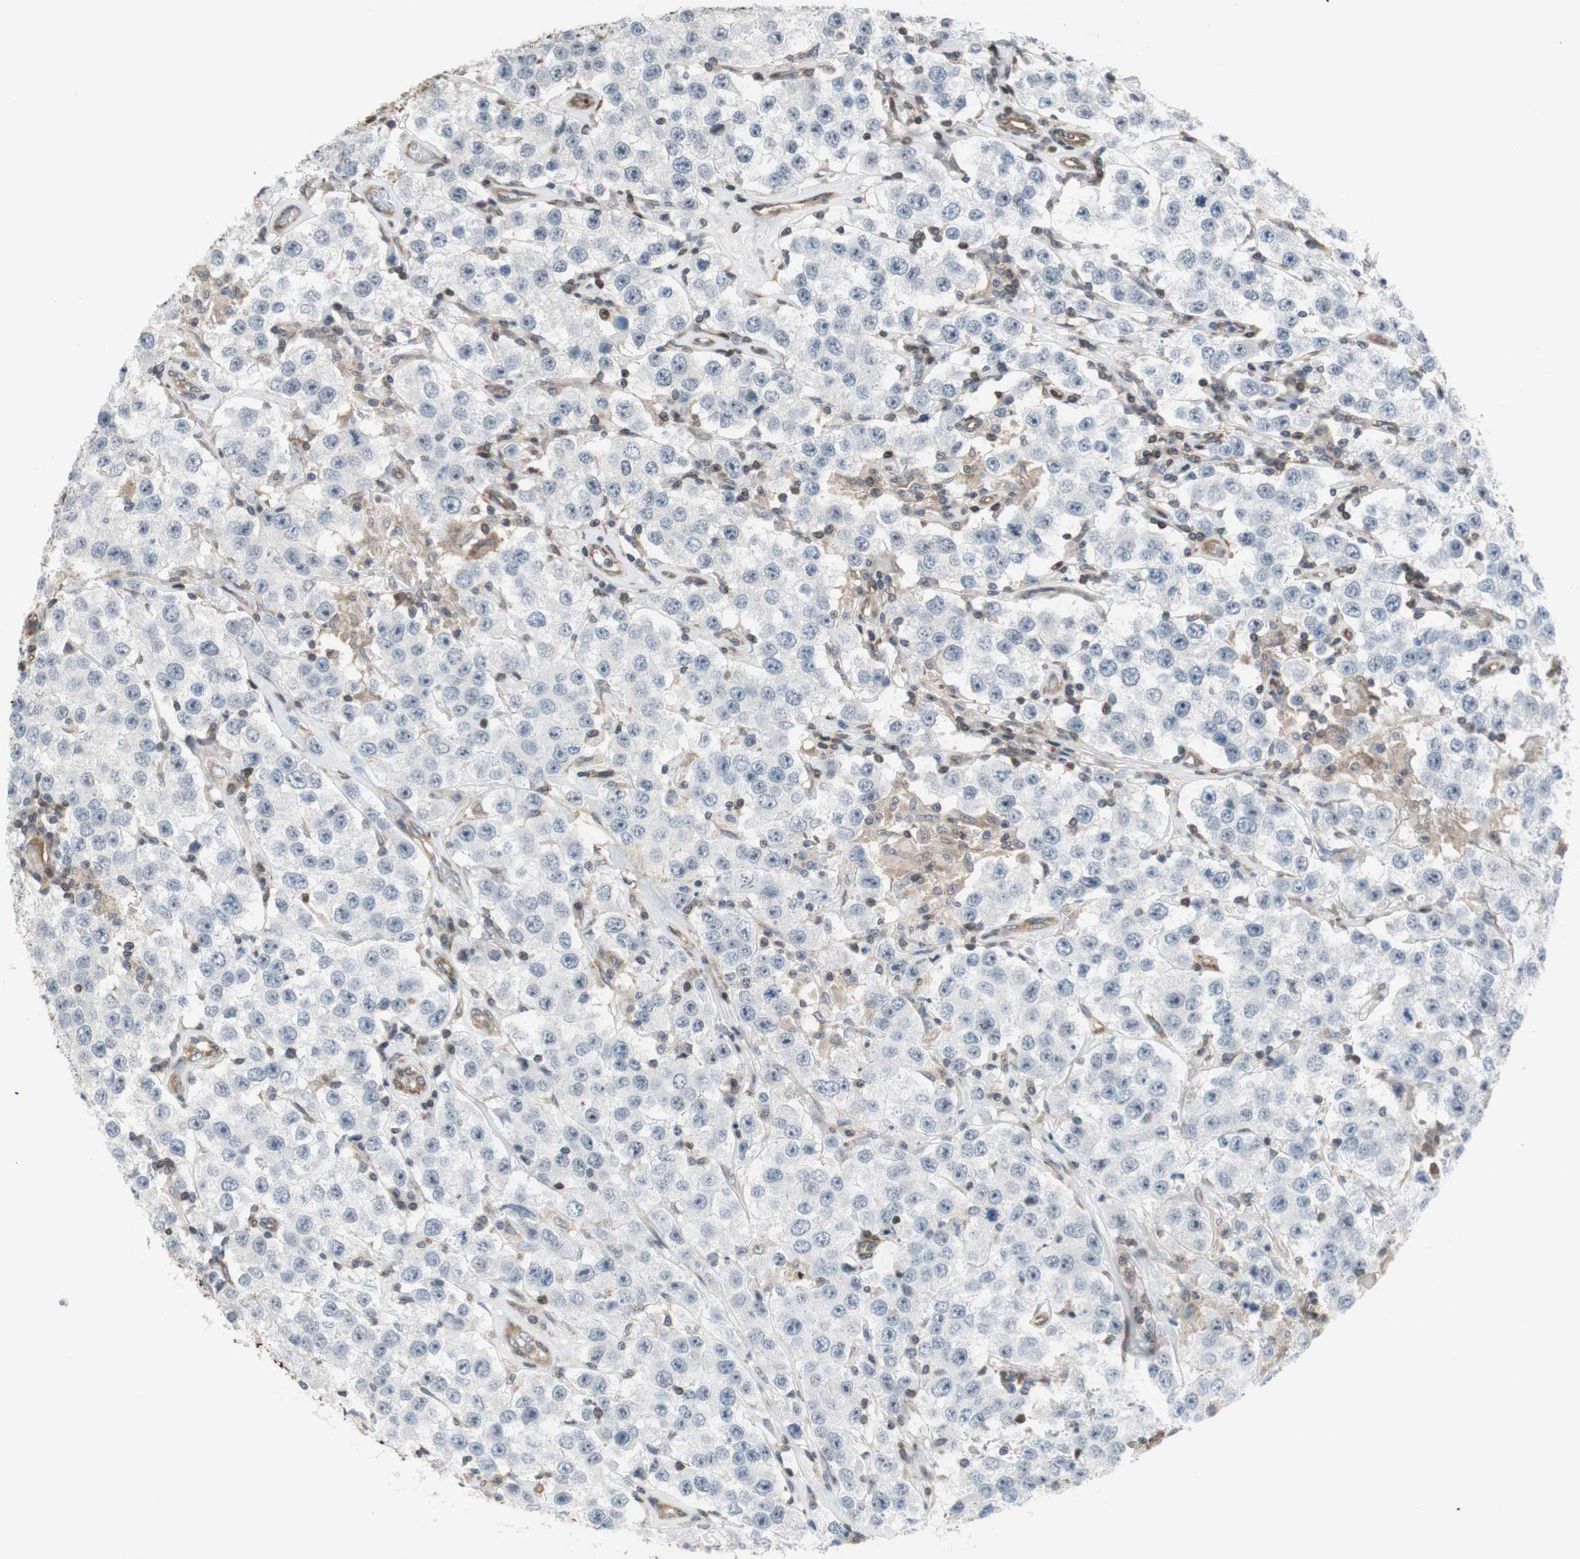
{"staining": {"intensity": "negative", "quantity": "none", "location": "none"}, "tissue": "testis cancer", "cell_type": "Tumor cells", "image_type": "cancer", "snomed": [{"axis": "morphology", "description": "Seminoma, NOS"}, {"axis": "topography", "description": "Testis"}], "caption": "This is an IHC photomicrograph of testis cancer. There is no positivity in tumor cells.", "gene": "ZNF512B", "patient": {"sex": "male", "age": 52}}